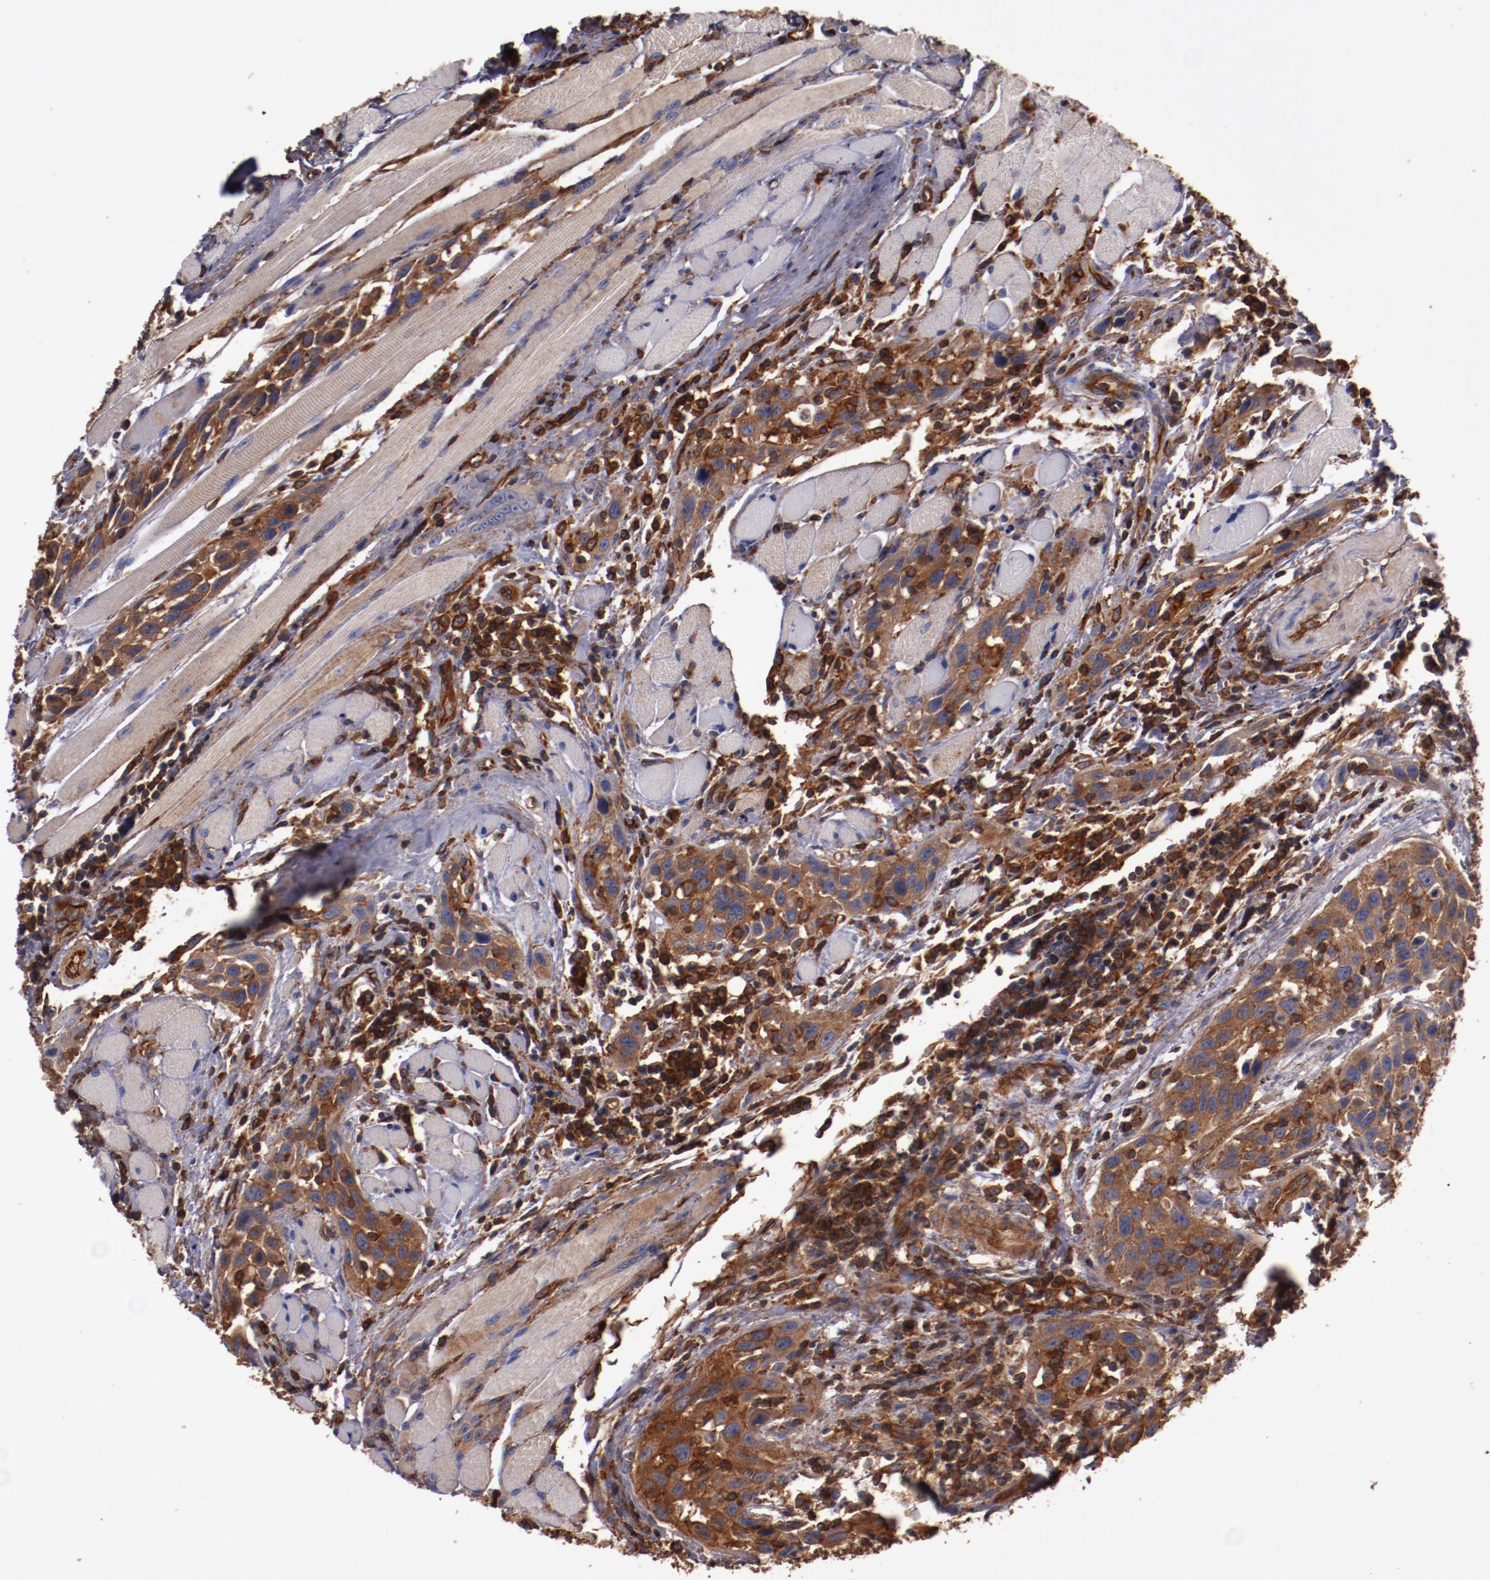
{"staining": {"intensity": "strong", "quantity": ">75%", "location": "cytoplasmic/membranous"}, "tissue": "head and neck cancer", "cell_type": "Tumor cells", "image_type": "cancer", "snomed": [{"axis": "morphology", "description": "Squamous cell carcinoma, NOS"}, {"axis": "topography", "description": "Oral tissue"}, {"axis": "topography", "description": "Head-Neck"}], "caption": "Head and neck cancer (squamous cell carcinoma) stained with a protein marker reveals strong staining in tumor cells.", "gene": "TMOD3", "patient": {"sex": "female", "age": 50}}